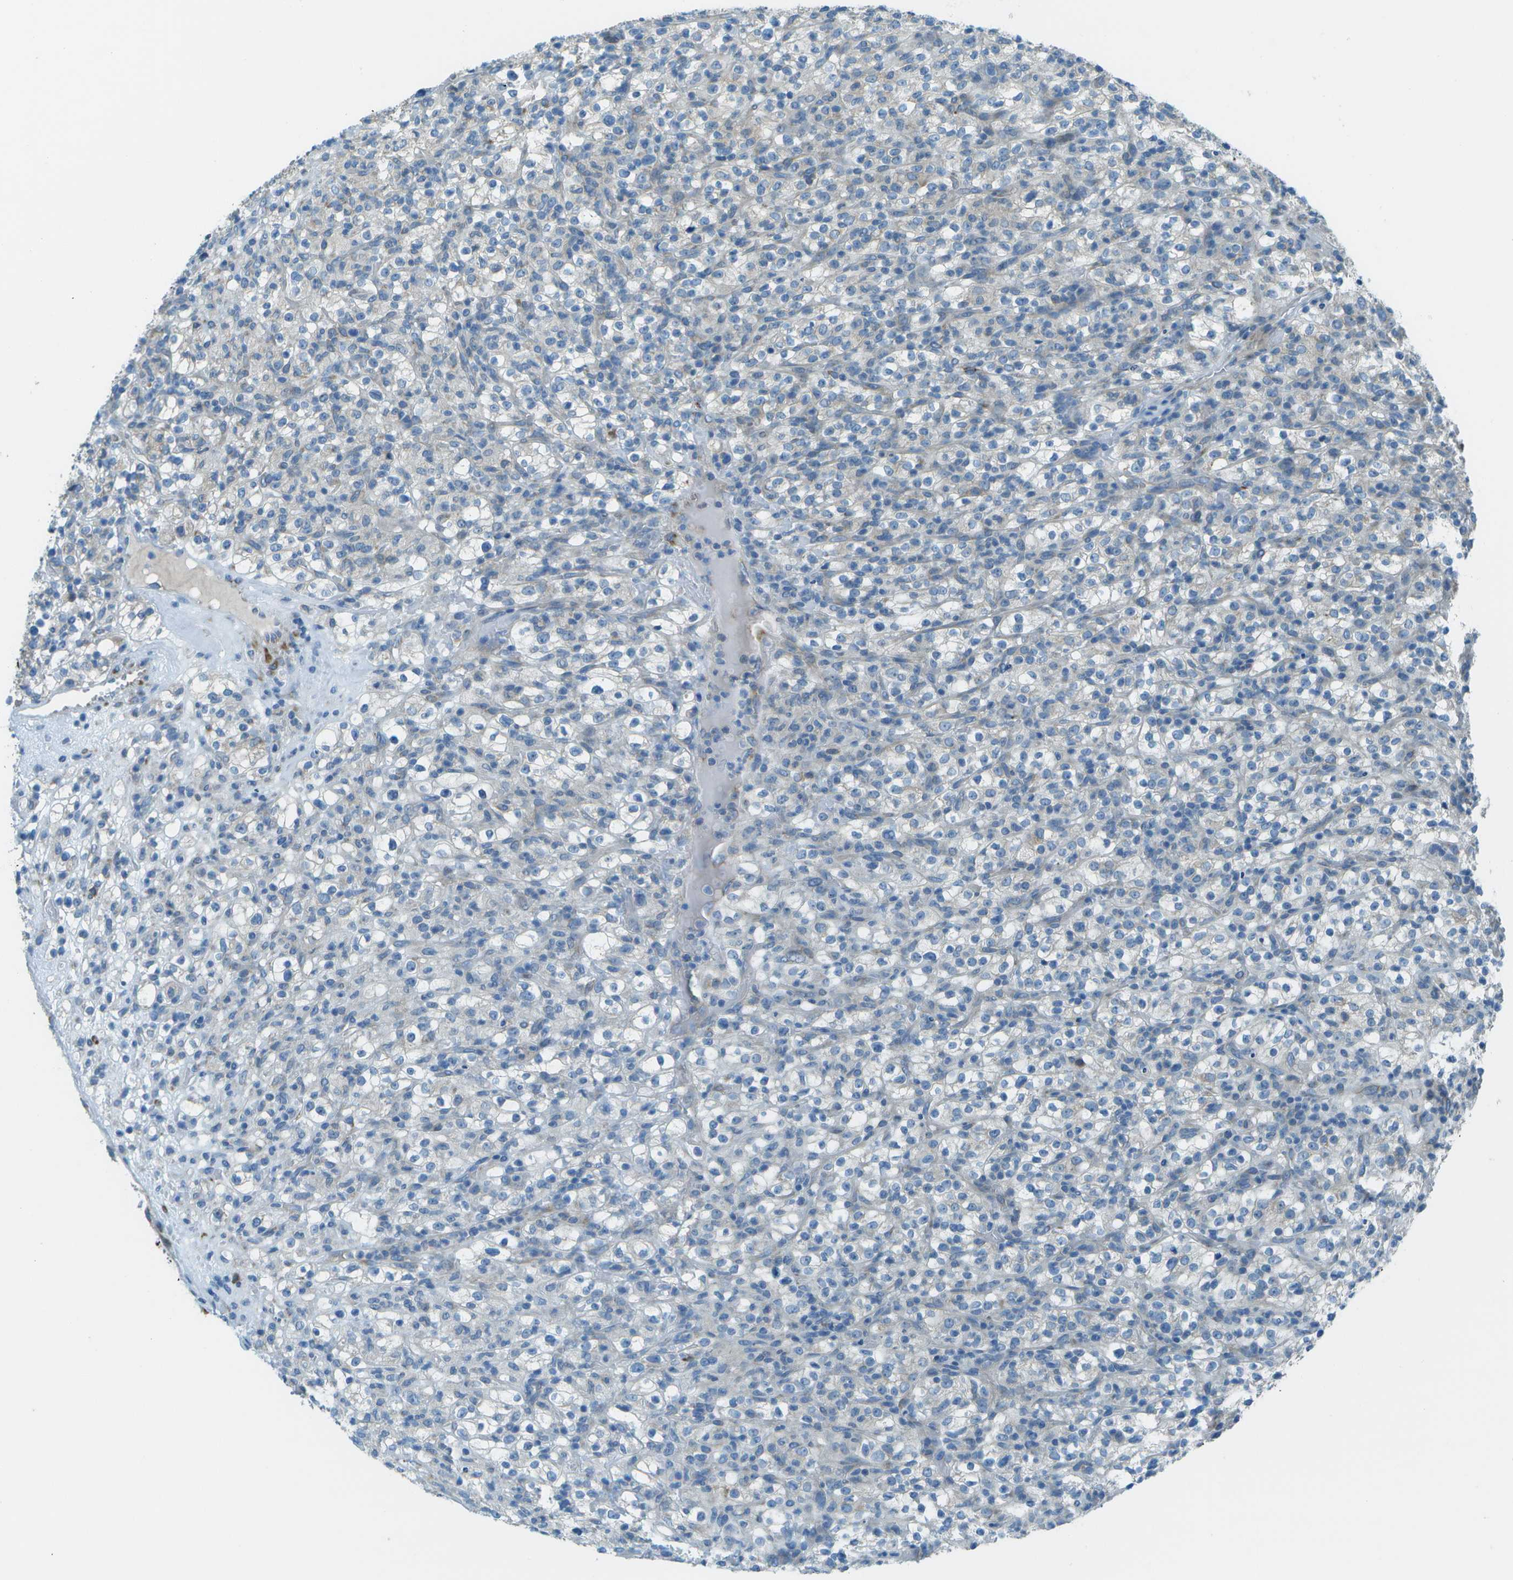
{"staining": {"intensity": "negative", "quantity": "none", "location": "none"}, "tissue": "renal cancer", "cell_type": "Tumor cells", "image_type": "cancer", "snomed": [{"axis": "morphology", "description": "Normal tissue, NOS"}, {"axis": "morphology", "description": "Adenocarcinoma, NOS"}, {"axis": "topography", "description": "Kidney"}], "caption": "Immunohistochemistry (IHC) image of human adenocarcinoma (renal) stained for a protein (brown), which exhibits no positivity in tumor cells.", "gene": "KCTD3", "patient": {"sex": "female", "age": 72}}